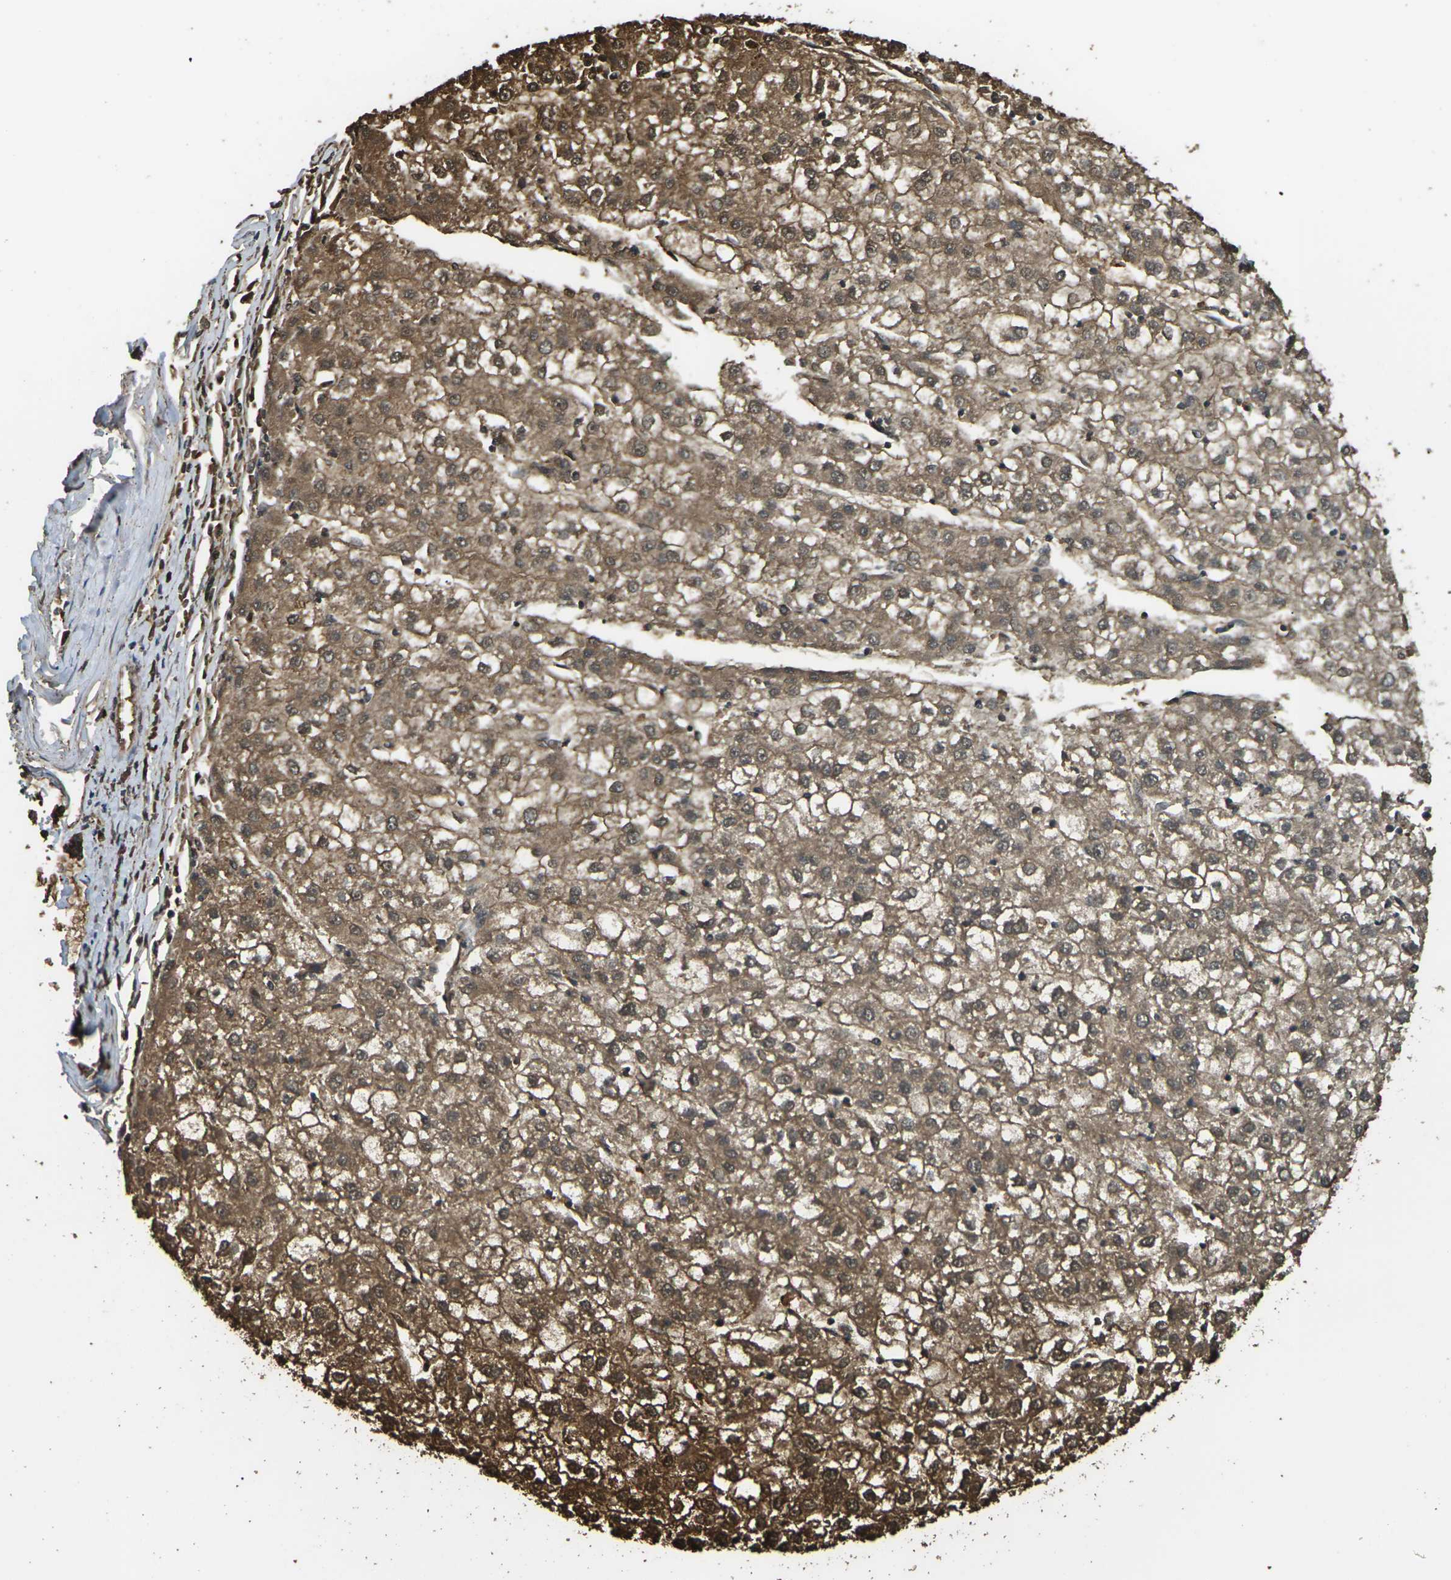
{"staining": {"intensity": "moderate", "quantity": ">75%", "location": "cytoplasmic/membranous"}, "tissue": "liver cancer", "cell_type": "Tumor cells", "image_type": "cancer", "snomed": [{"axis": "morphology", "description": "Carcinoma, Hepatocellular, NOS"}, {"axis": "topography", "description": "Liver"}], "caption": "Tumor cells exhibit medium levels of moderate cytoplasmic/membranous expression in about >75% of cells in human liver cancer (hepatocellular carcinoma).", "gene": "CYP1B1", "patient": {"sex": "male", "age": 72}}